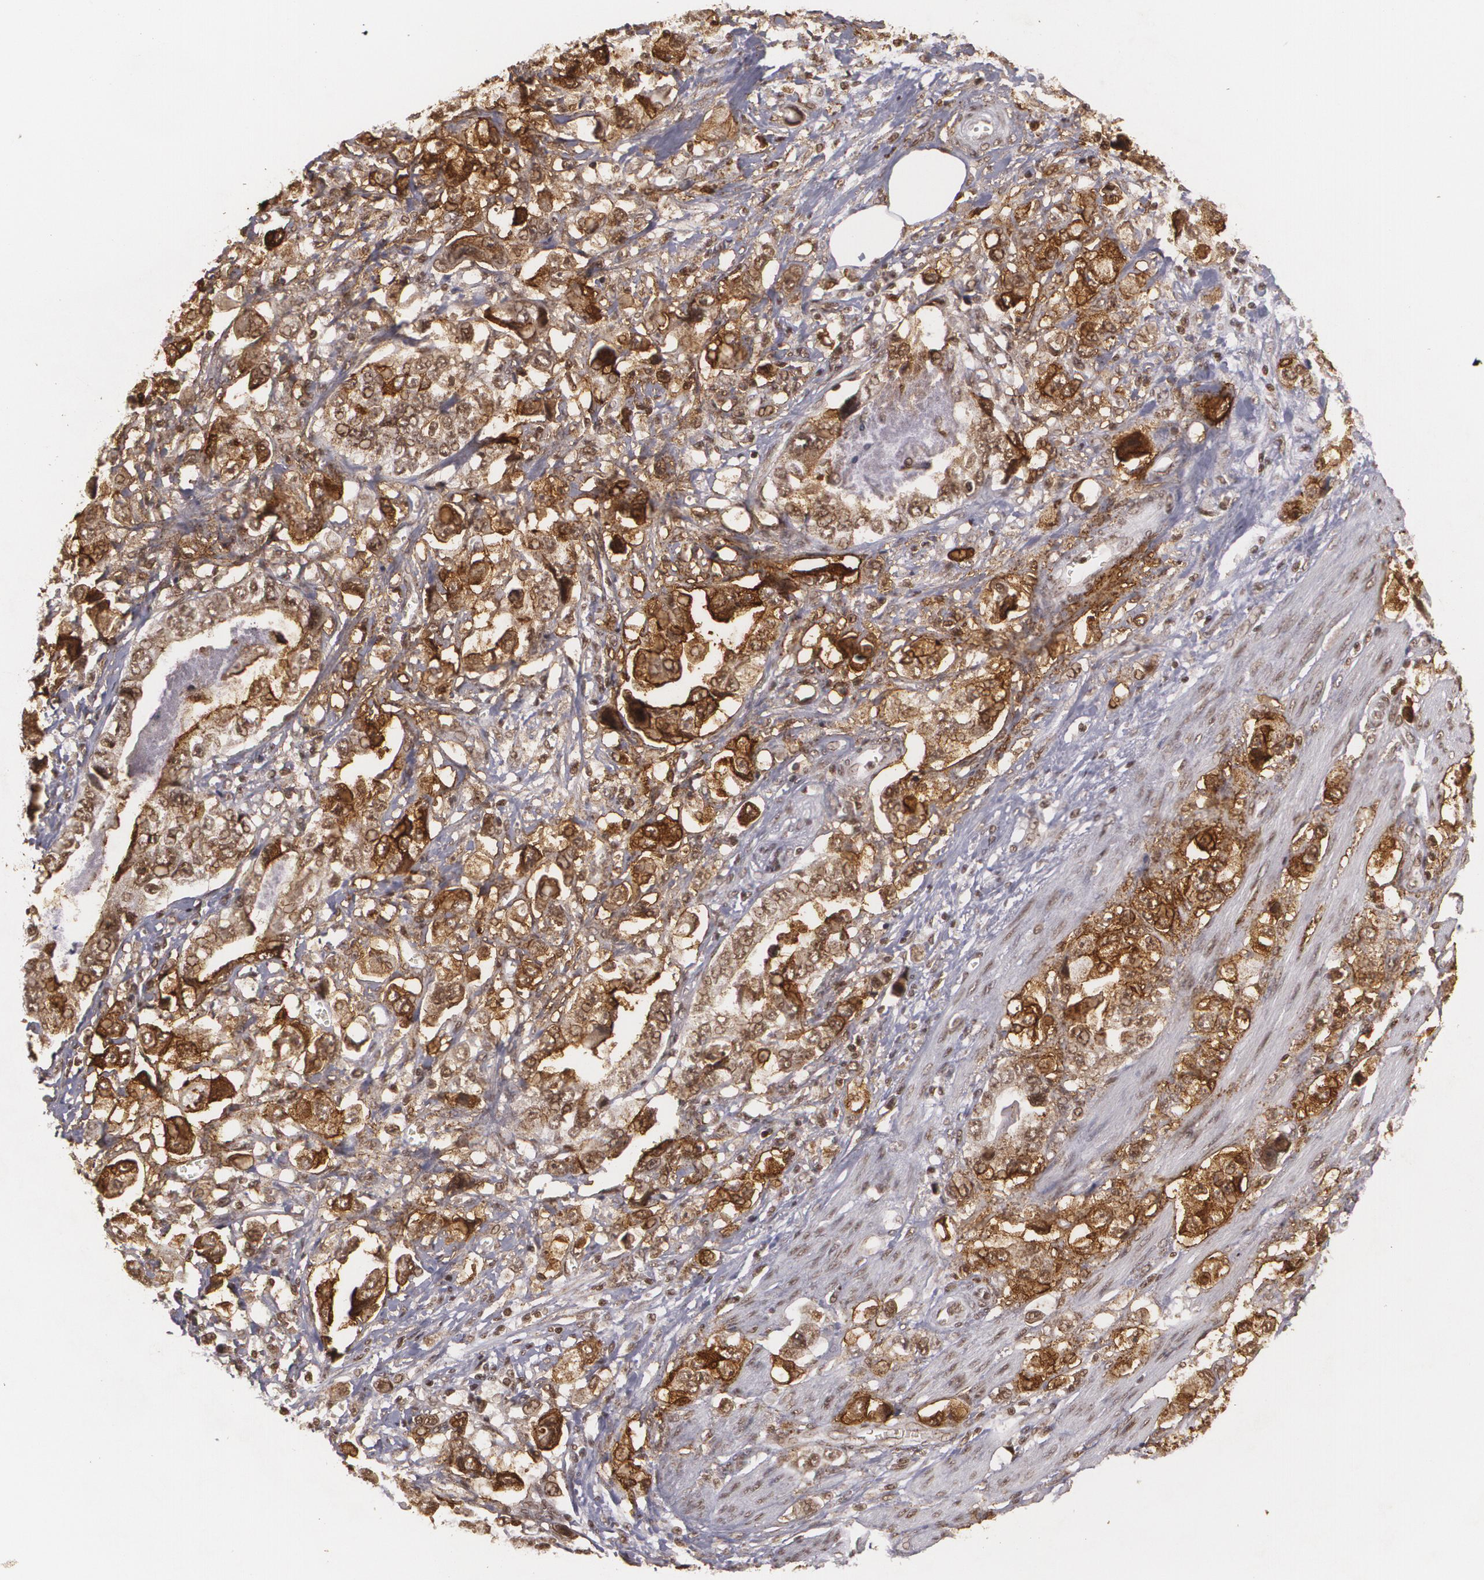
{"staining": {"intensity": "strong", "quantity": ">75%", "location": "cytoplasmic/membranous,nuclear"}, "tissue": "stomach cancer", "cell_type": "Tumor cells", "image_type": "cancer", "snomed": [{"axis": "morphology", "description": "Adenocarcinoma, NOS"}, {"axis": "topography", "description": "Pancreas"}, {"axis": "topography", "description": "Stomach, upper"}], "caption": "A high-resolution image shows immunohistochemistry (IHC) staining of adenocarcinoma (stomach), which demonstrates strong cytoplasmic/membranous and nuclear expression in approximately >75% of tumor cells.", "gene": "RXRB", "patient": {"sex": "male", "age": 77}}